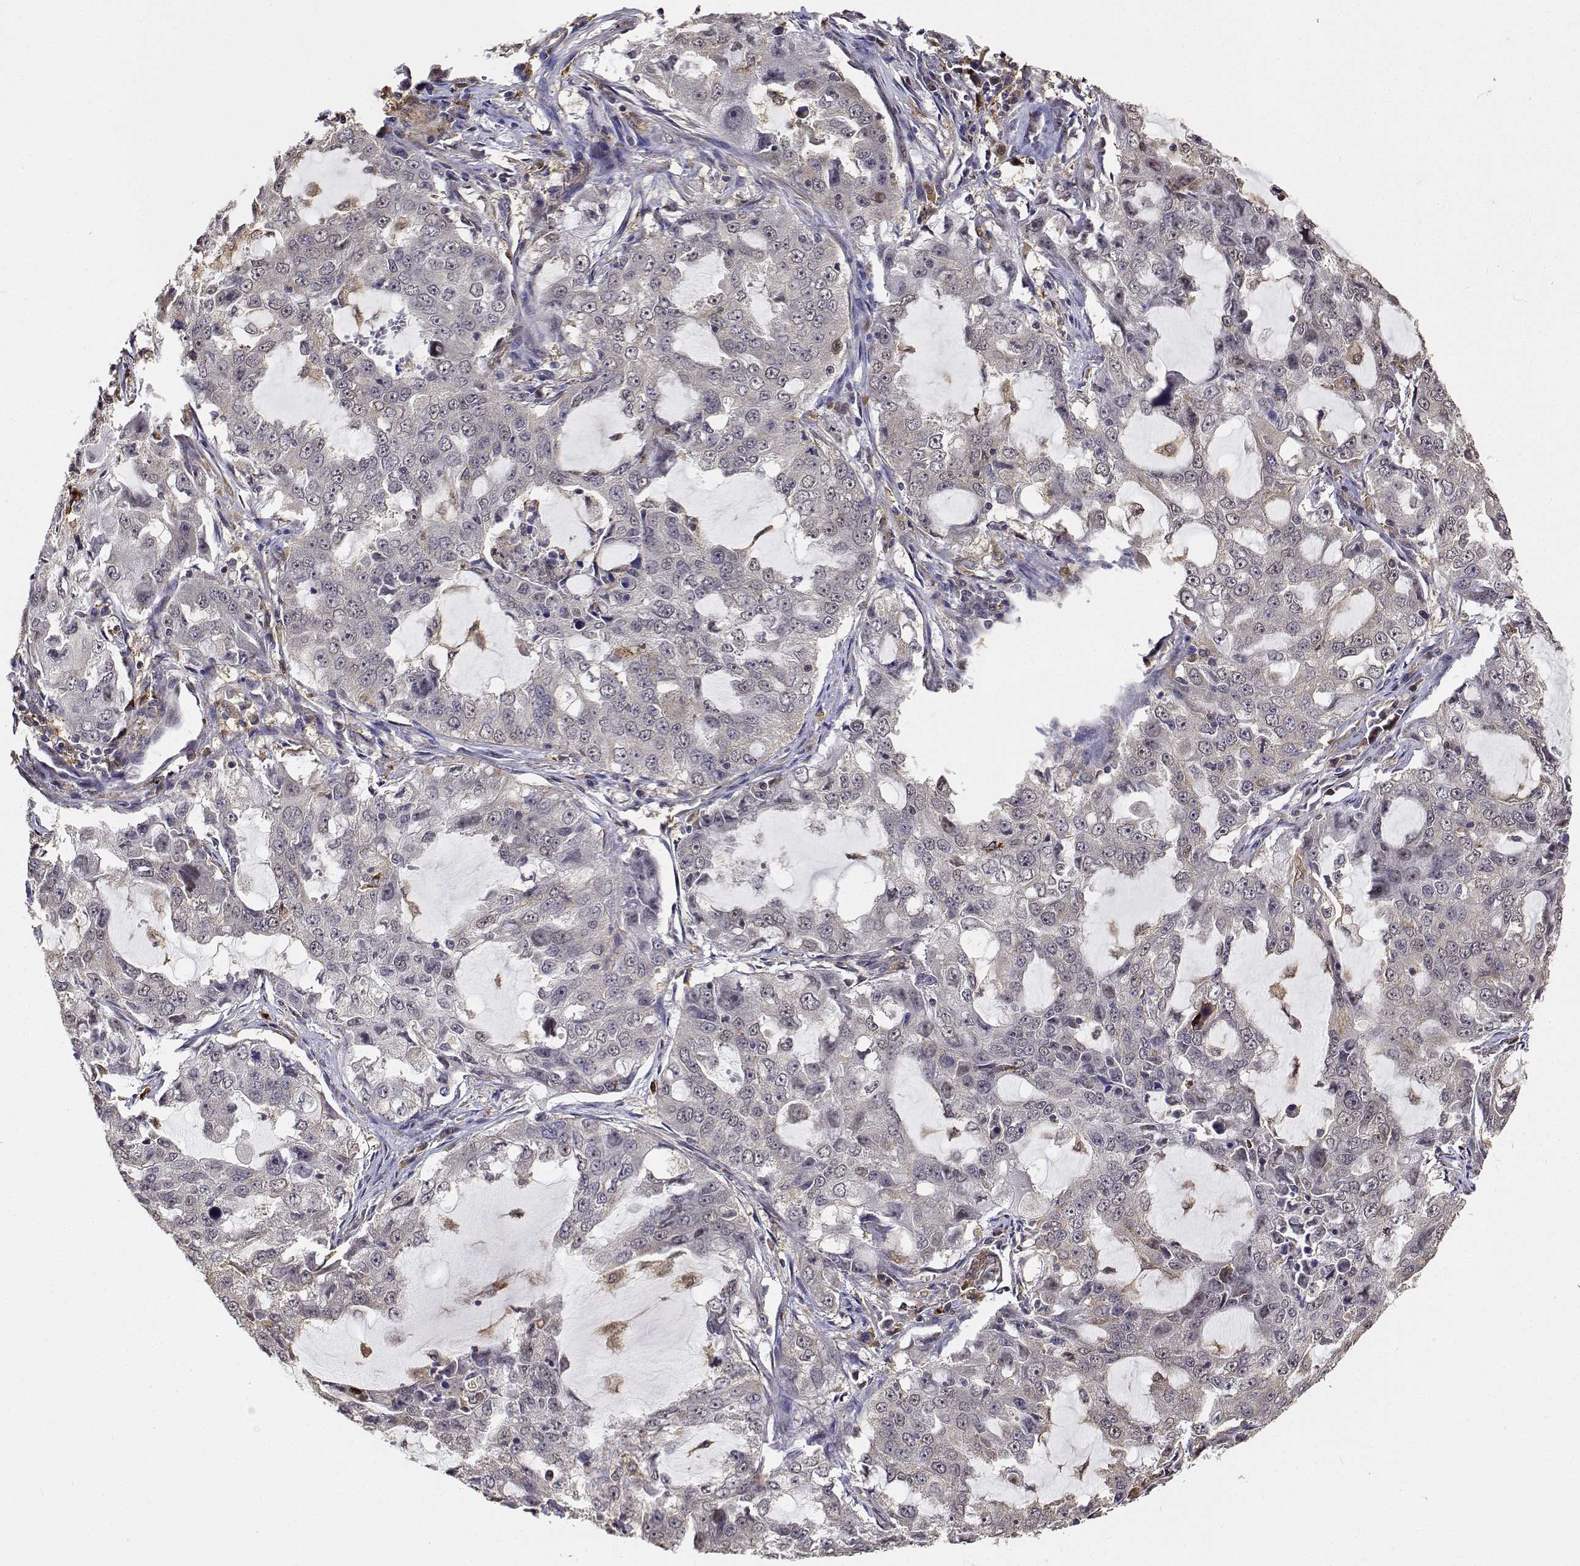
{"staining": {"intensity": "negative", "quantity": "none", "location": "none"}, "tissue": "lung cancer", "cell_type": "Tumor cells", "image_type": "cancer", "snomed": [{"axis": "morphology", "description": "Adenocarcinoma, NOS"}, {"axis": "topography", "description": "Lung"}], "caption": "This image is of lung cancer (adenocarcinoma) stained with immunohistochemistry to label a protein in brown with the nuclei are counter-stained blue. There is no expression in tumor cells.", "gene": "PCID2", "patient": {"sex": "female", "age": 61}}